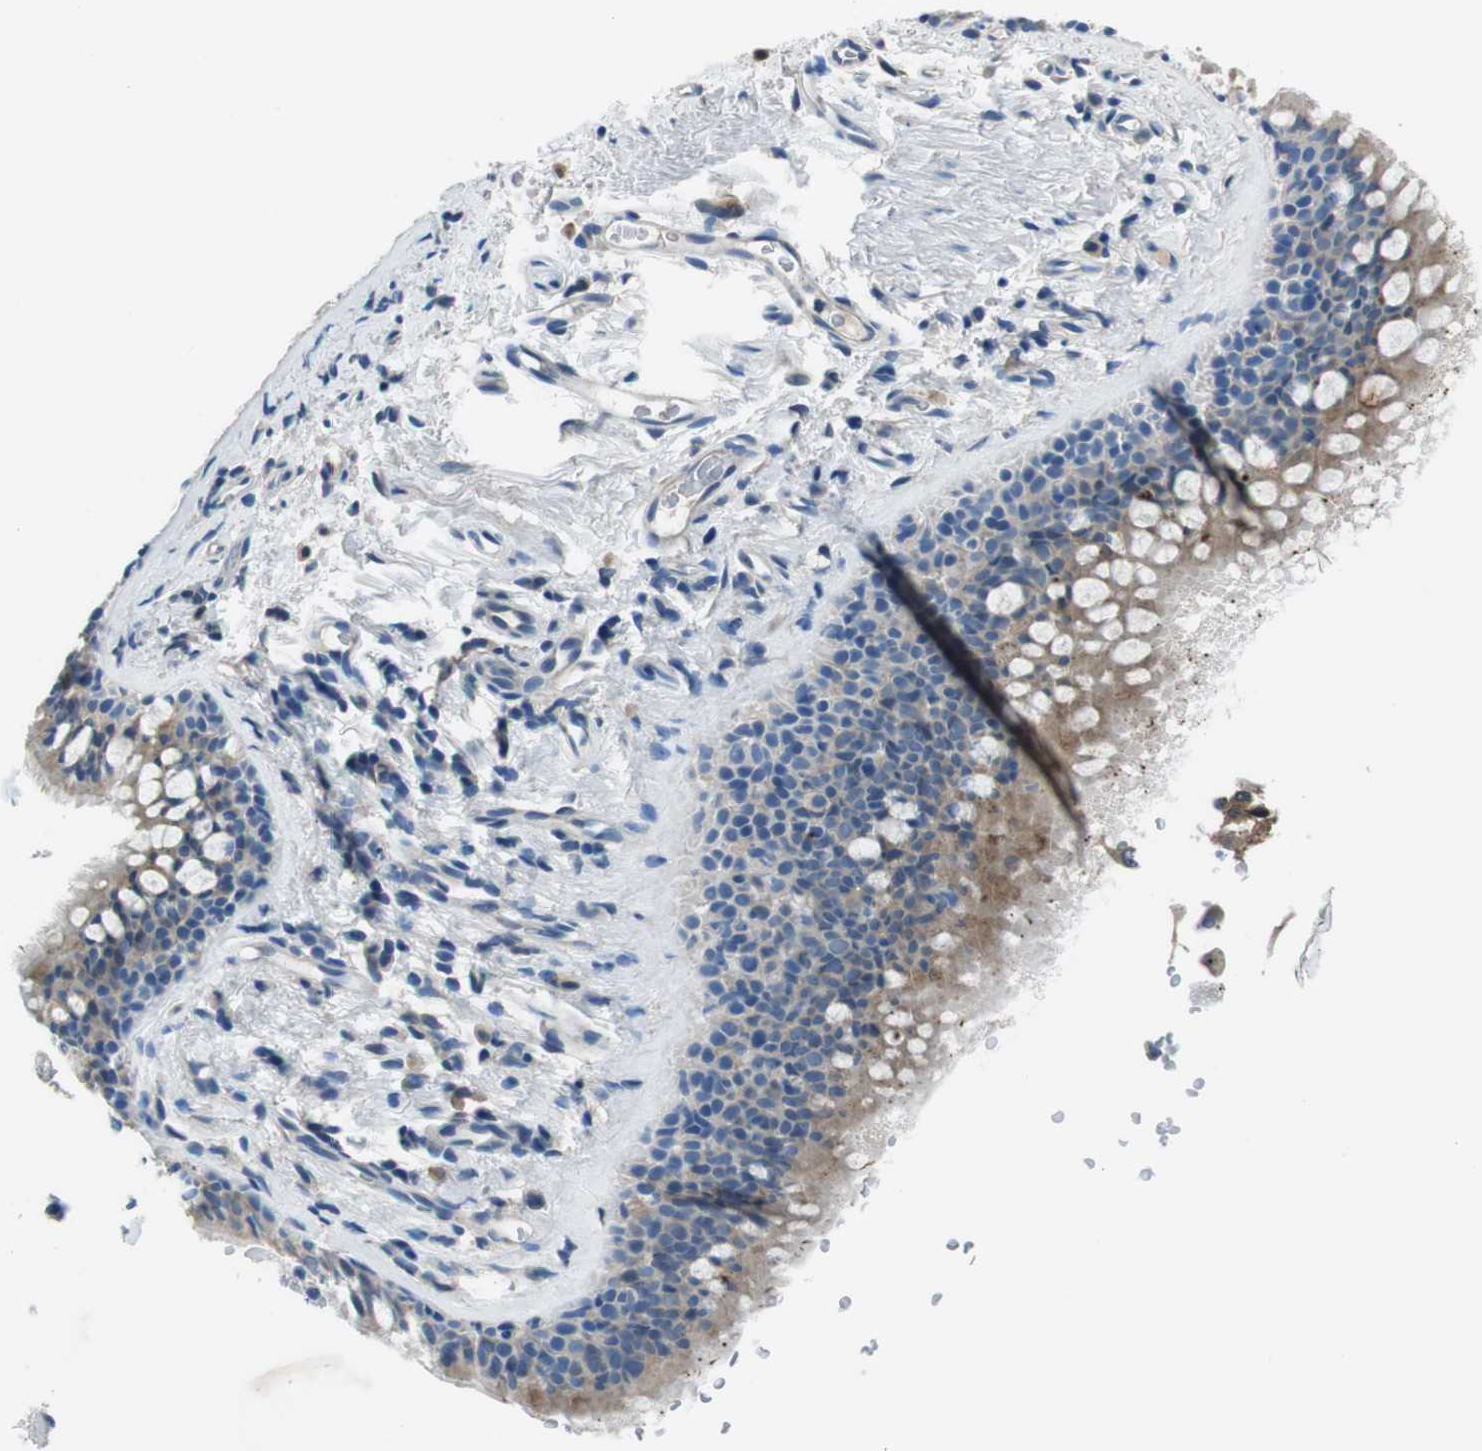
{"staining": {"intensity": "moderate", "quantity": "25%-75%", "location": "cytoplasmic/membranous"}, "tissue": "bronchus", "cell_type": "Respiratory epithelial cells", "image_type": "normal", "snomed": [{"axis": "morphology", "description": "Normal tissue, NOS"}, {"axis": "morphology", "description": "Malignant melanoma, Metastatic site"}, {"axis": "topography", "description": "Bronchus"}, {"axis": "topography", "description": "Lung"}], "caption": "Immunohistochemistry (IHC) histopathology image of normal bronchus: bronchus stained using IHC demonstrates medium levels of moderate protein expression localized specifically in the cytoplasmic/membranous of respiratory epithelial cells, appearing as a cytoplasmic/membranous brown color.", "gene": "TULP3", "patient": {"sex": "male", "age": 64}}